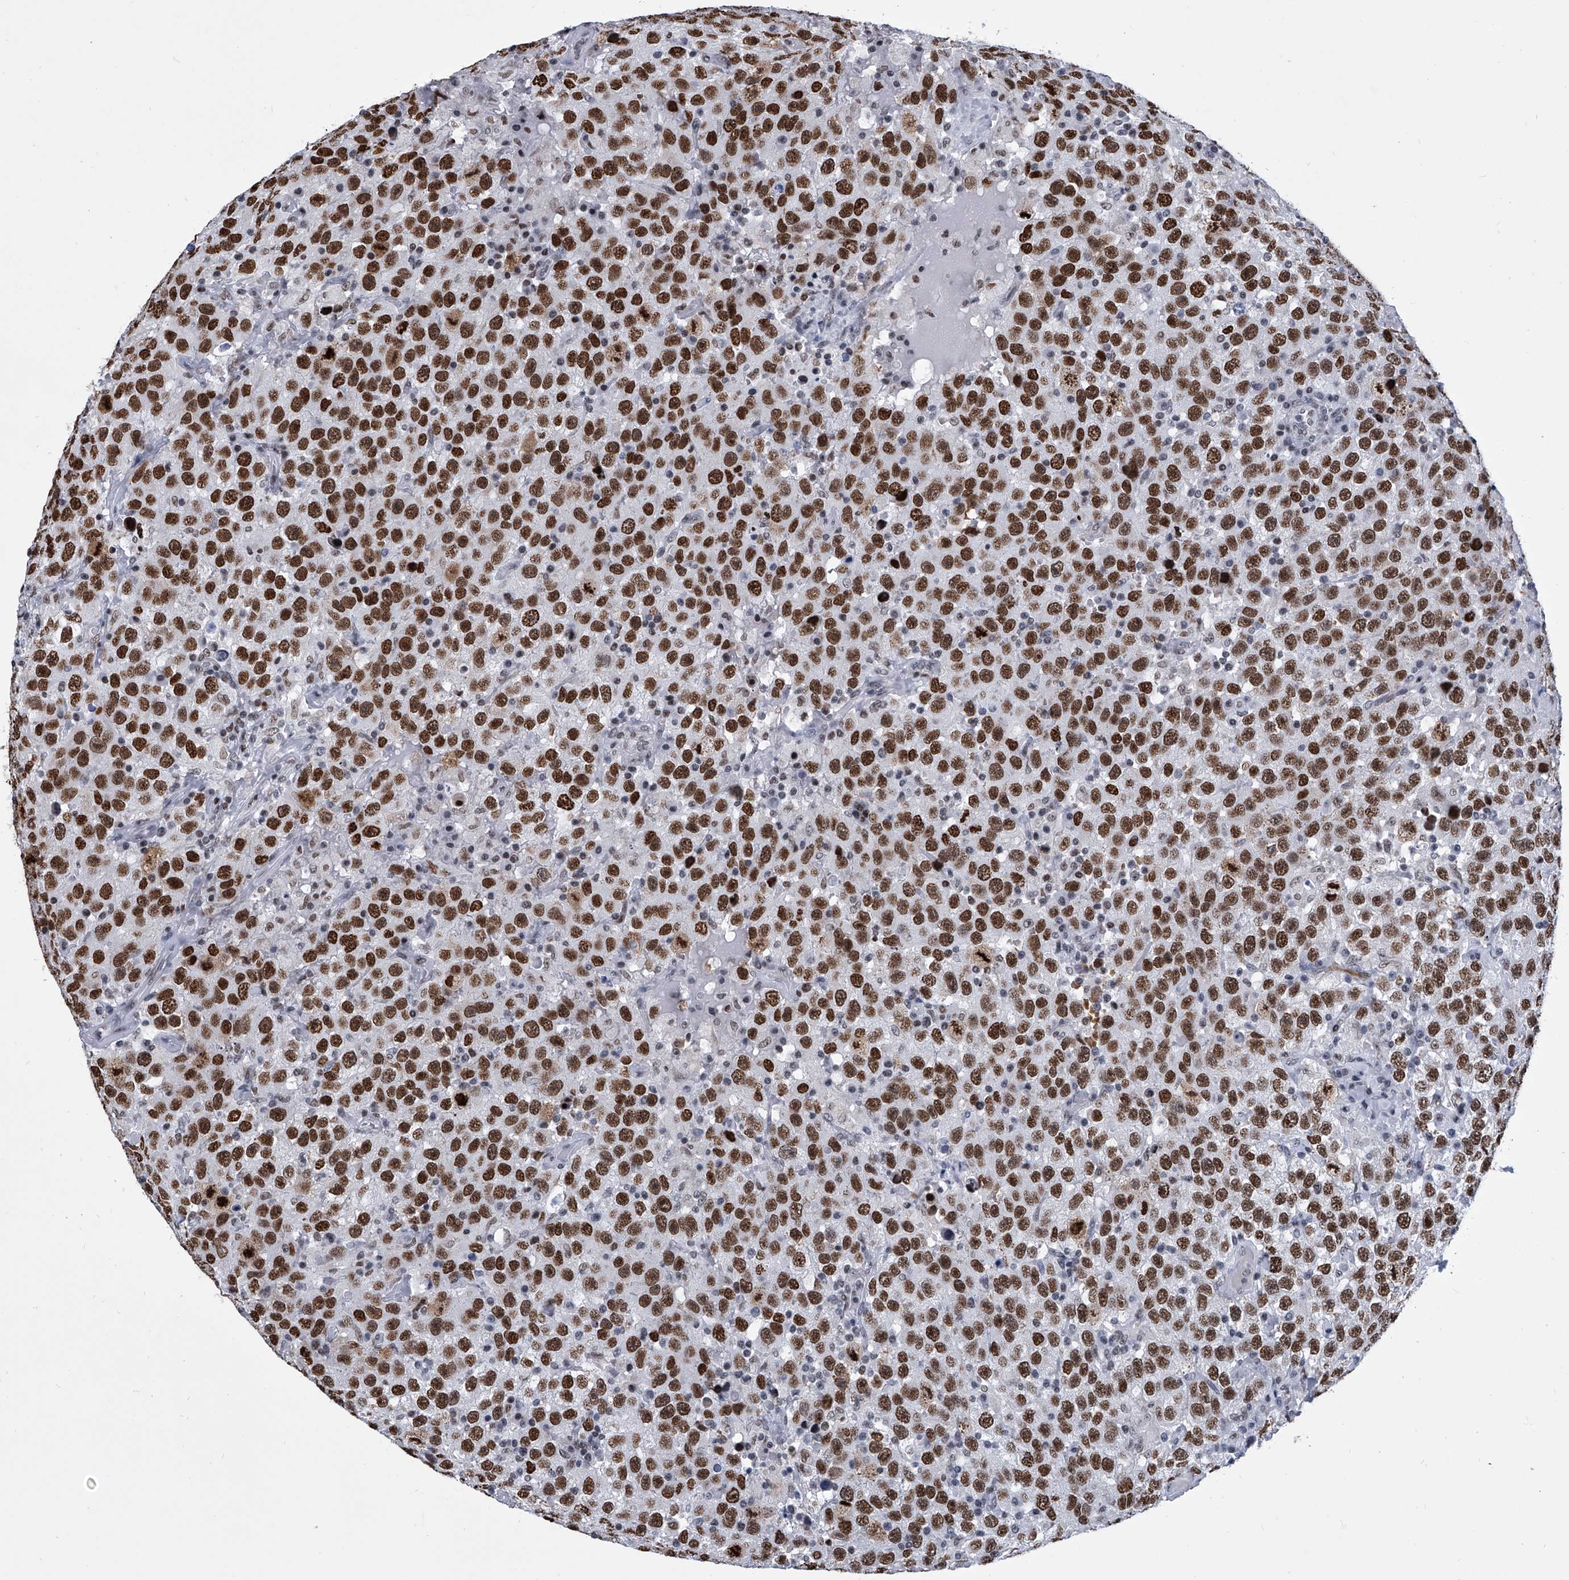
{"staining": {"intensity": "strong", "quantity": ">75%", "location": "nuclear"}, "tissue": "testis cancer", "cell_type": "Tumor cells", "image_type": "cancer", "snomed": [{"axis": "morphology", "description": "Seminoma, NOS"}, {"axis": "topography", "description": "Testis"}], "caption": "Tumor cells reveal high levels of strong nuclear expression in approximately >75% of cells in human testis cancer (seminoma). The staining is performed using DAB (3,3'-diaminobenzidine) brown chromogen to label protein expression. The nuclei are counter-stained blue using hematoxylin.", "gene": "SIM2", "patient": {"sex": "male", "age": 41}}